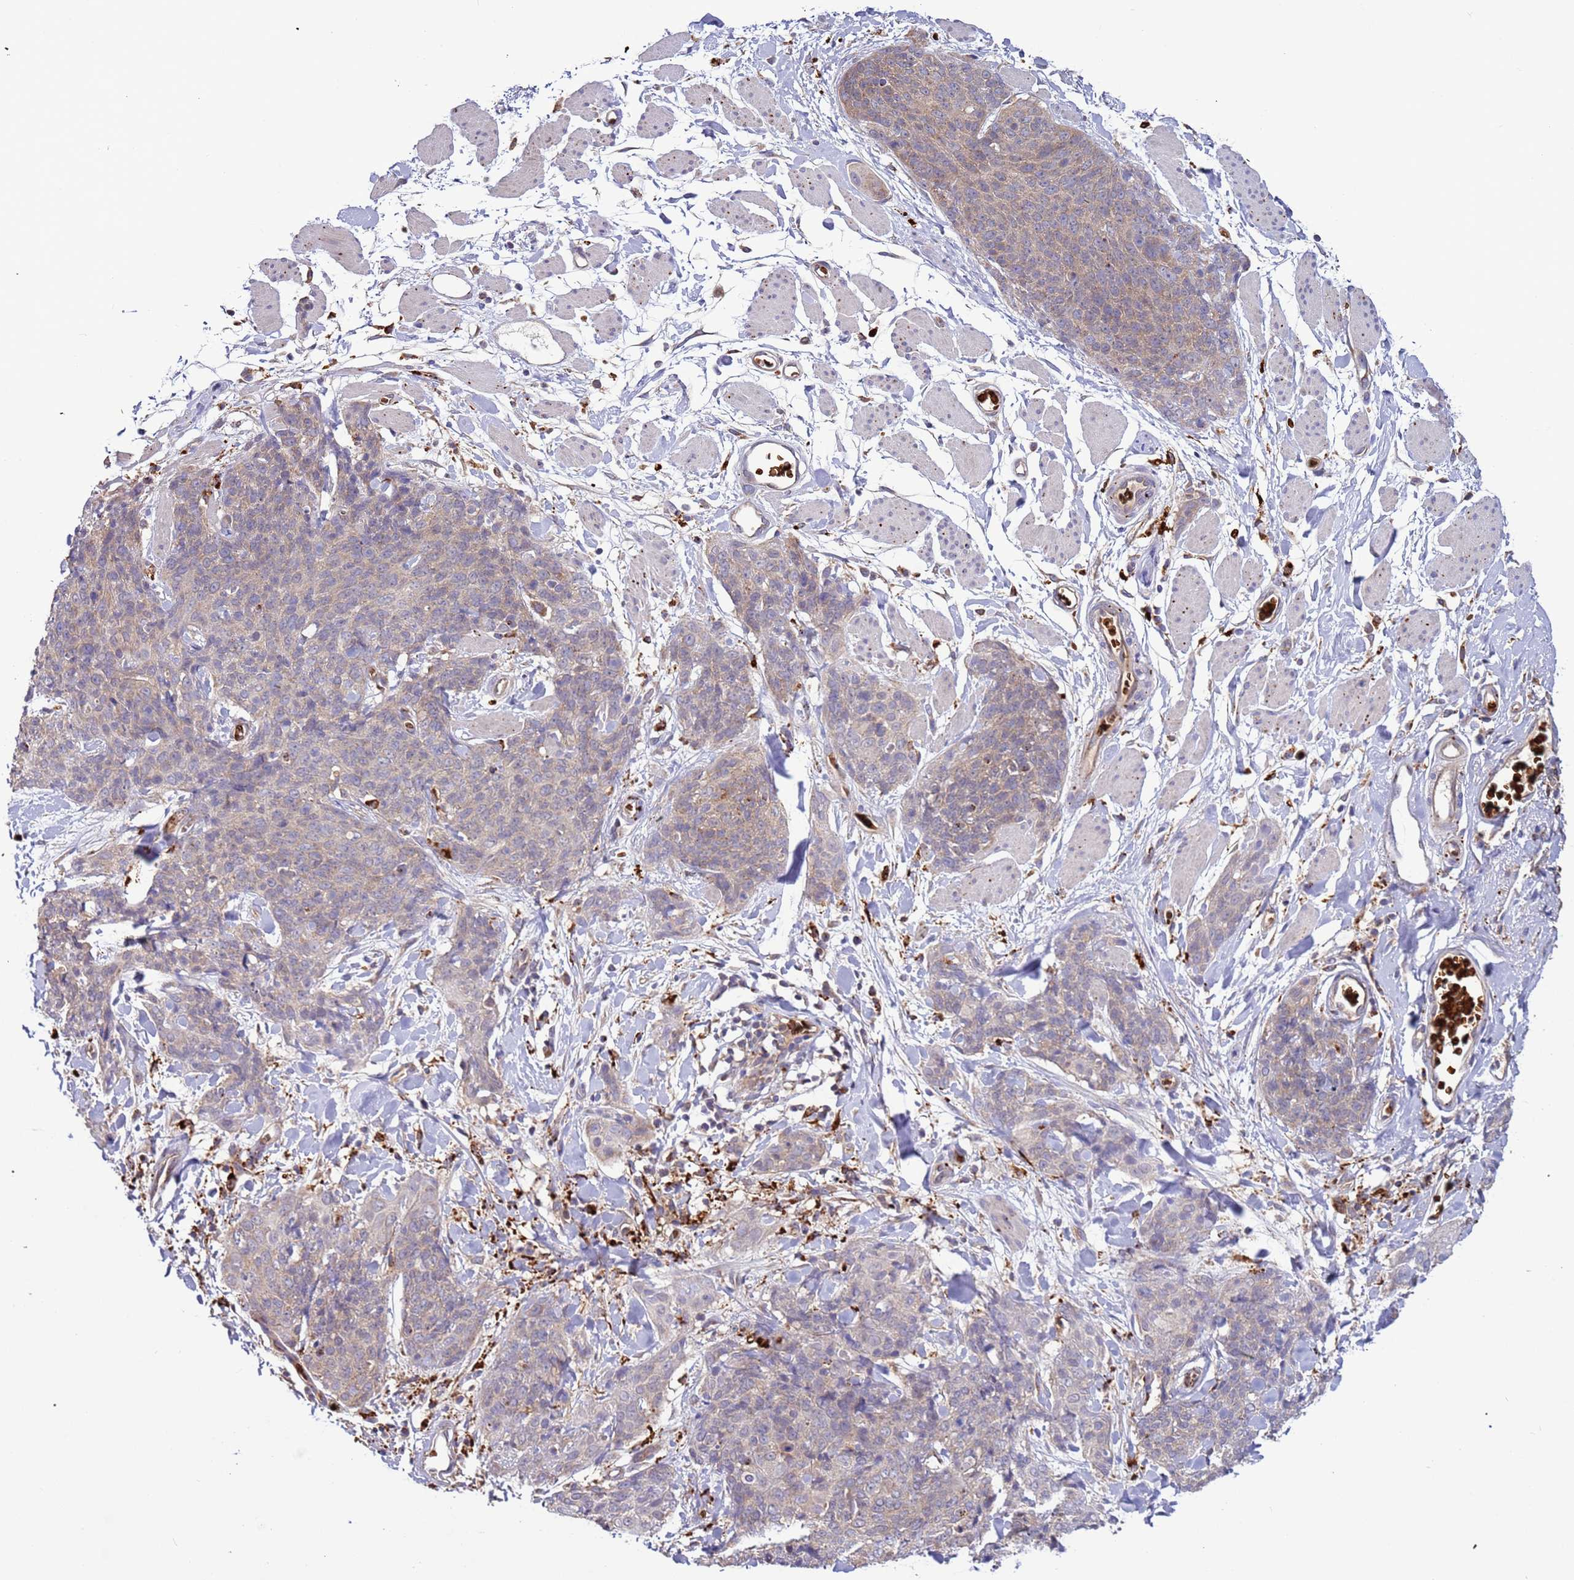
{"staining": {"intensity": "weak", "quantity": "<25%", "location": "cytoplasmic/membranous"}, "tissue": "skin cancer", "cell_type": "Tumor cells", "image_type": "cancer", "snomed": [{"axis": "morphology", "description": "Squamous cell carcinoma, NOS"}, {"axis": "topography", "description": "Skin"}, {"axis": "topography", "description": "Vulva"}], "caption": "Tumor cells are negative for protein expression in human squamous cell carcinoma (skin). (Stains: DAB (3,3'-diaminobenzidine) immunohistochemistry with hematoxylin counter stain, Microscopy: brightfield microscopy at high magnification).", "gene": "VPS36", "patient": {"sex": "female", "age": 85}}